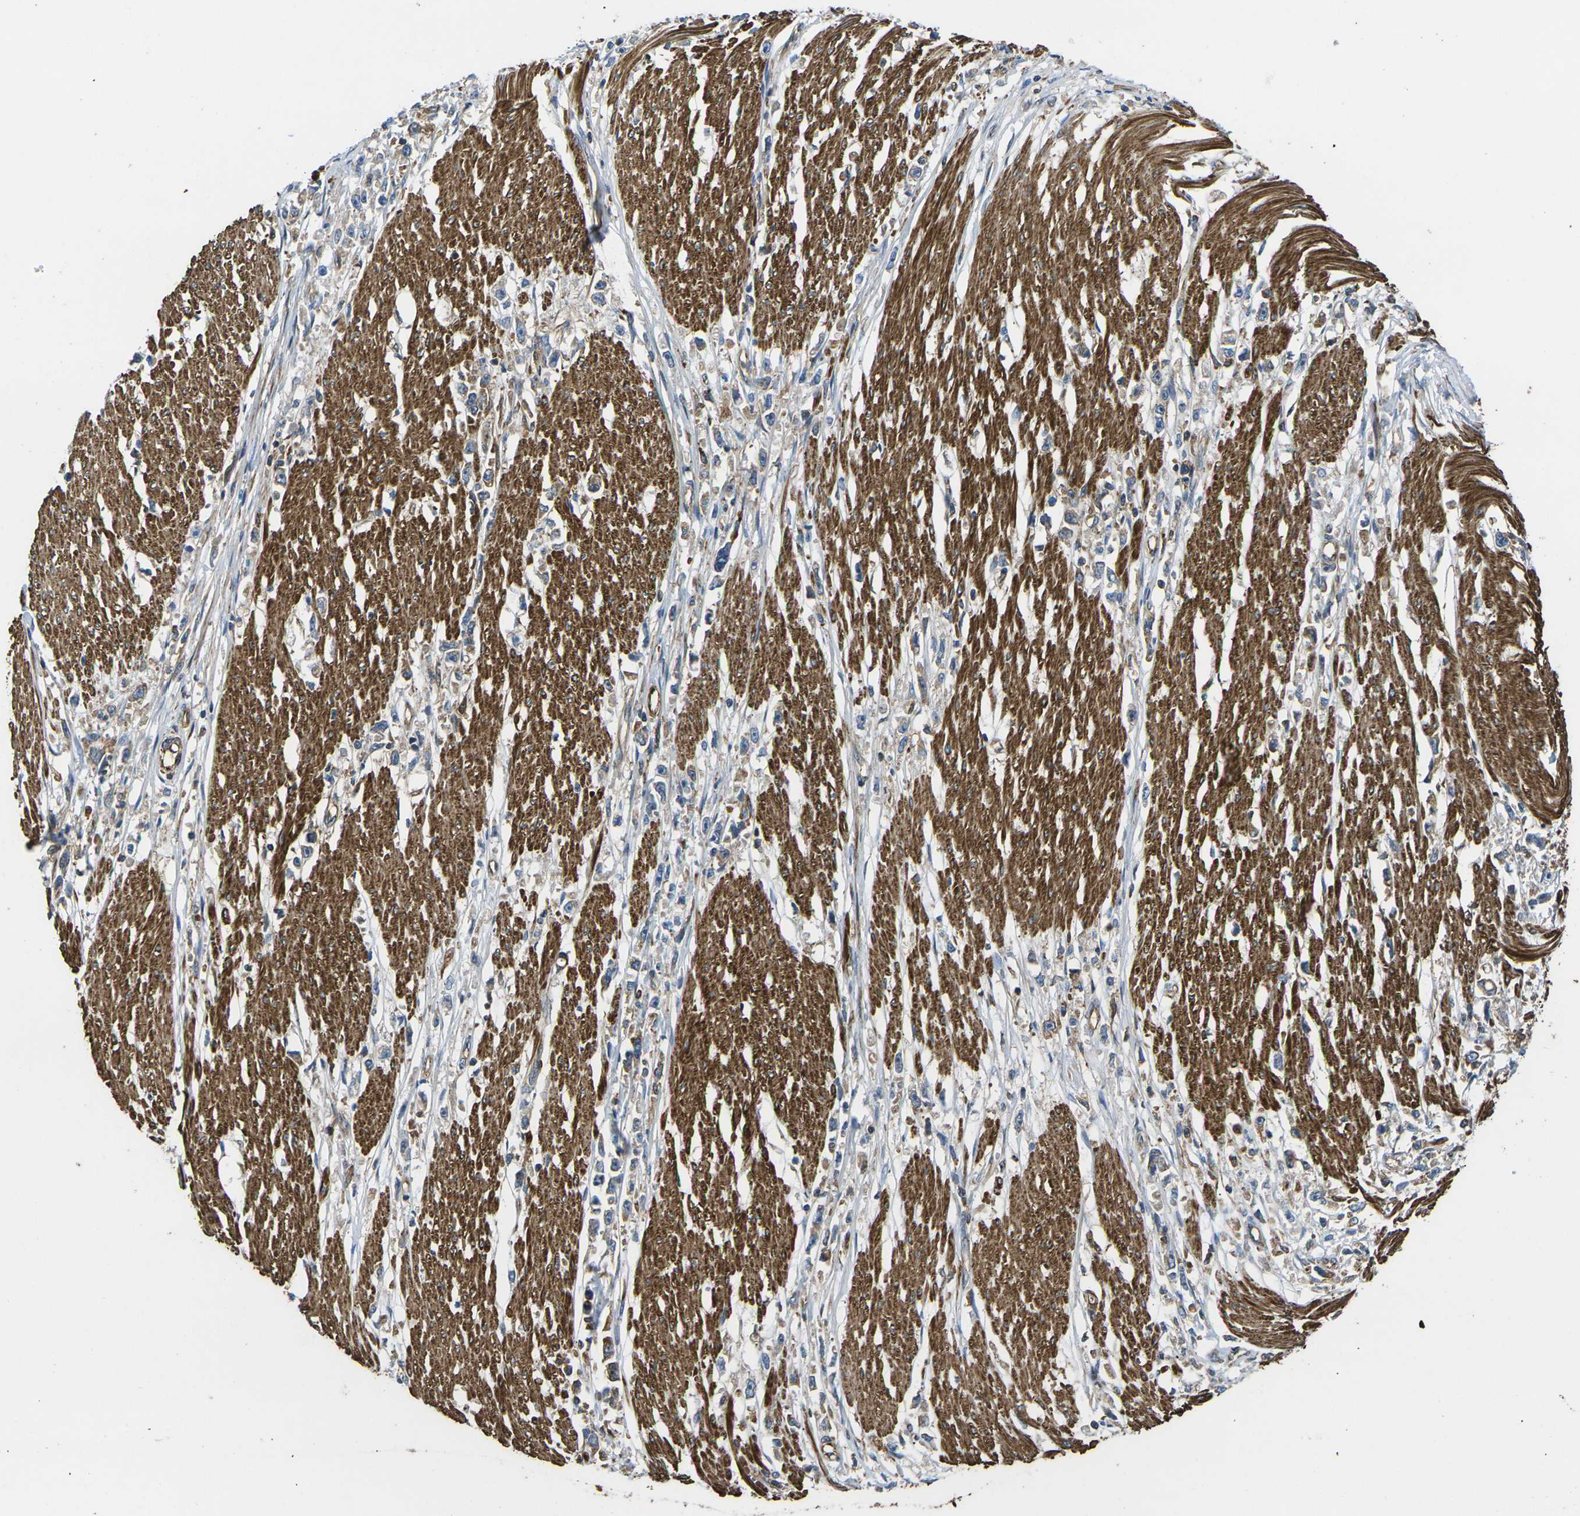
{"staining": {"intensity": "weak", "quantity": "25%-75%", "location": "cytoplasmic/membranous"}, "tissue": "stomach cancer", "cell_type": "Tumor cells", "image_type": "cancer", "snomed": [{"axis": "morphology", "description": "Adenocarcinoma, NOS"}, {"axis": "topography", "description": "Stomach"}], "caption": "Protein staining of adenocarcinoma (stomach) tissue exhibits weak cytoplasmic/membranous positivity in about 25%-75% of tumor cells.", "gene": "KCNJ15", "patient": {"sex": "female", "age": 59}}